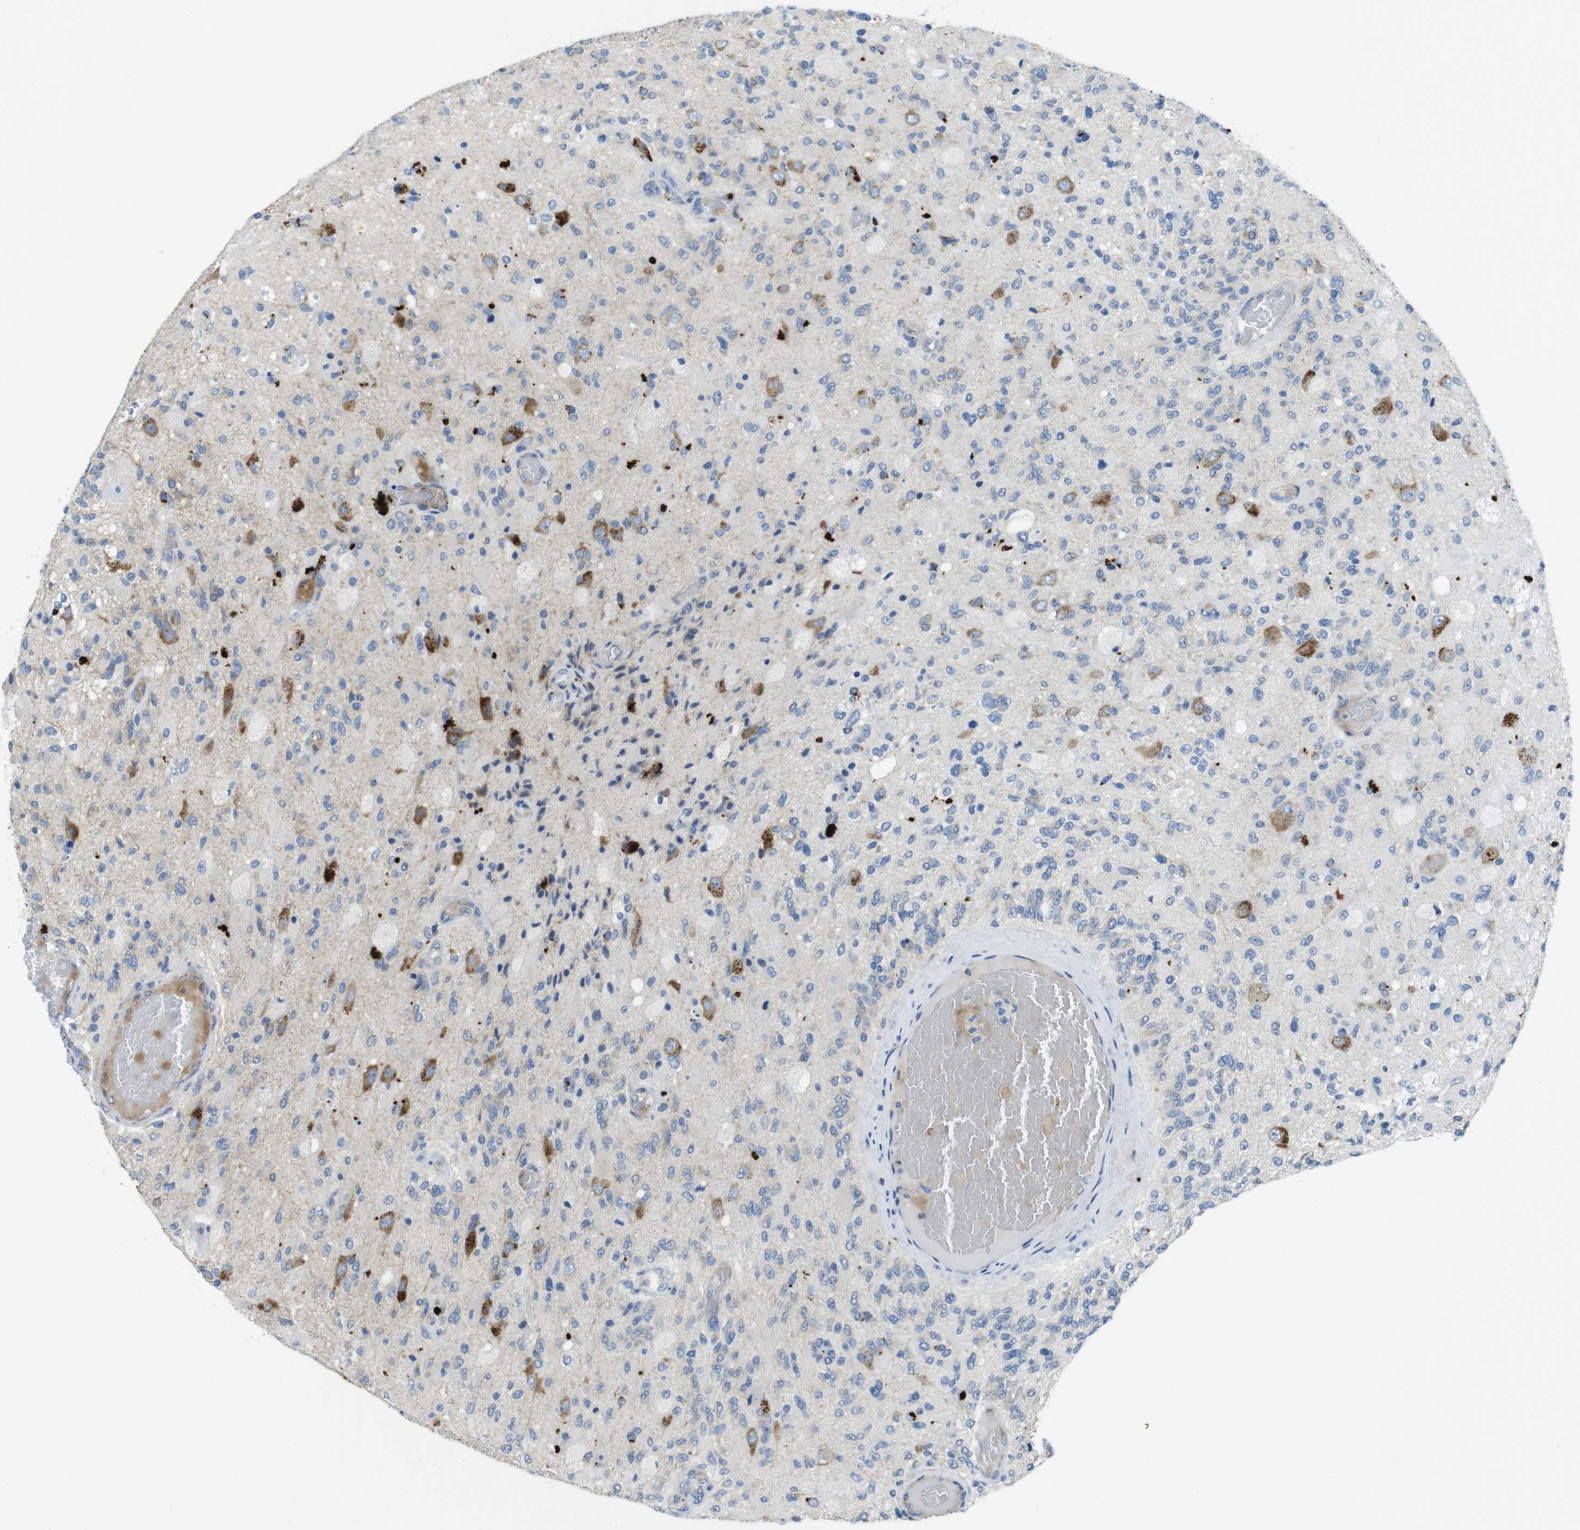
{"staining": {"intensity": "moderate", "quantity": ">75%", "location": "cytoplasmic/membranous"}, "tissue": "glioma", "cell_type": "Tumor cells", "image_type": "cancer", "snomed": [{"axis": "morphology", "description": "Normal tissue, NOS"}, {"axis": "morphology", "description": "Glioma, malignant, High grade"}, {"axis": "topography", "description": "Cerebral cortex"}], "caption": "Moderate cytoplasmic/membranous protein staining is identified in approximately >75% of tumor cells in glioma.", "gene": "TMEM234", "patient": {"sex": "male", "age": 77}}